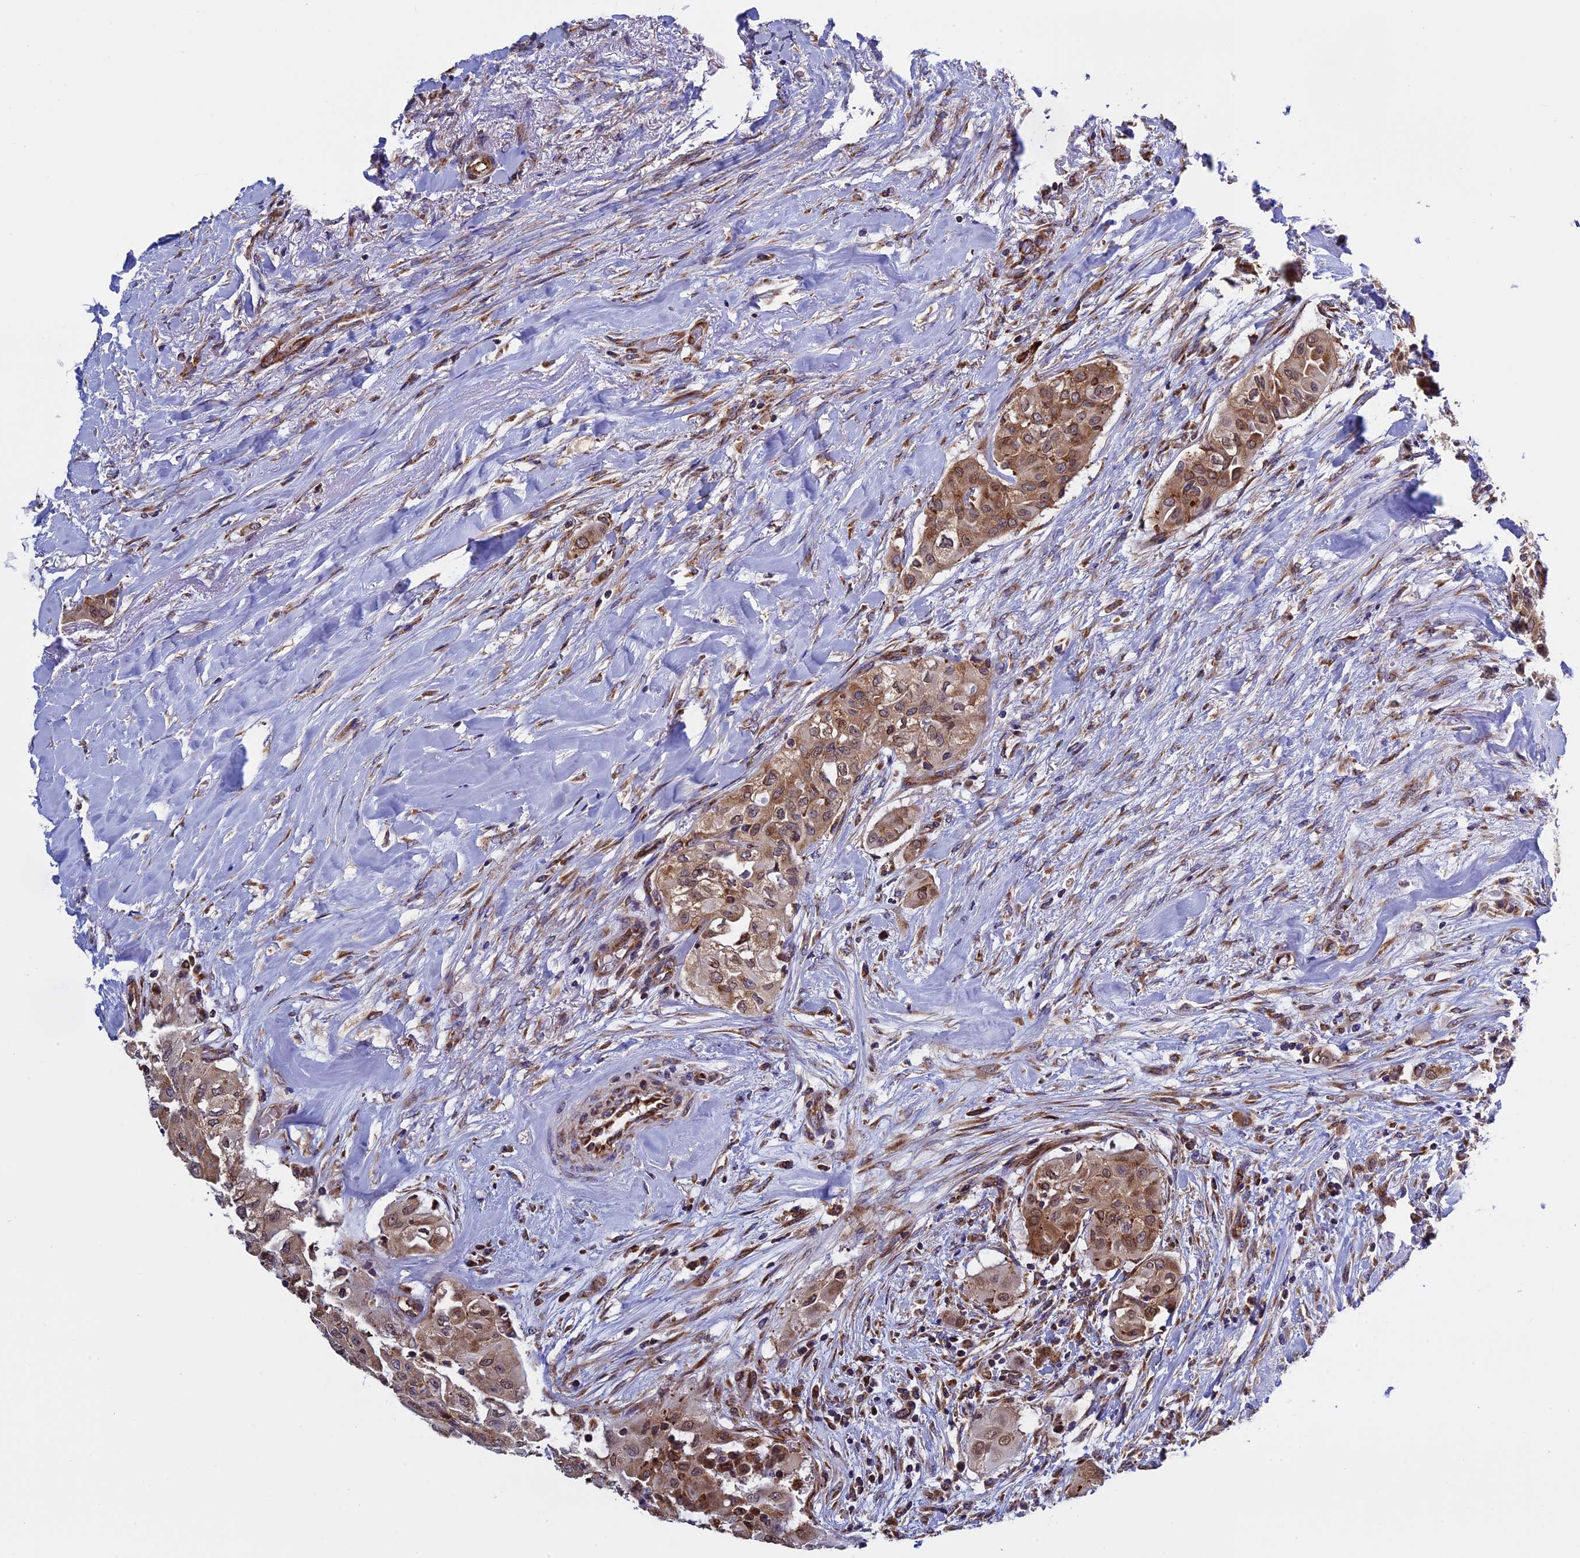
{"staining": {"intensity": "moderate", "quantity": ">75%", "location": "cytoplasmic/membranous"}, "tissue": "thyroid cancer", "cell_type": "Tumor cells", "image_type": "cancer", "snomed": [{"axis": "morphology", "description": "Papillary adenocarcinoma, NOS"}, {"axis": "topography", "description": "Thyroid gland"}], "caption": "Immunohistochemistry (IHC) image of papillary adenocarcinoma (thyroid) stained for a protein (brown), which displays medium levels of moderate cytoplasmic/membranous expression in about >75% of tumor cells.", "gene": "SLC9A5", "patient": {"sex": "female", "age": 59}}